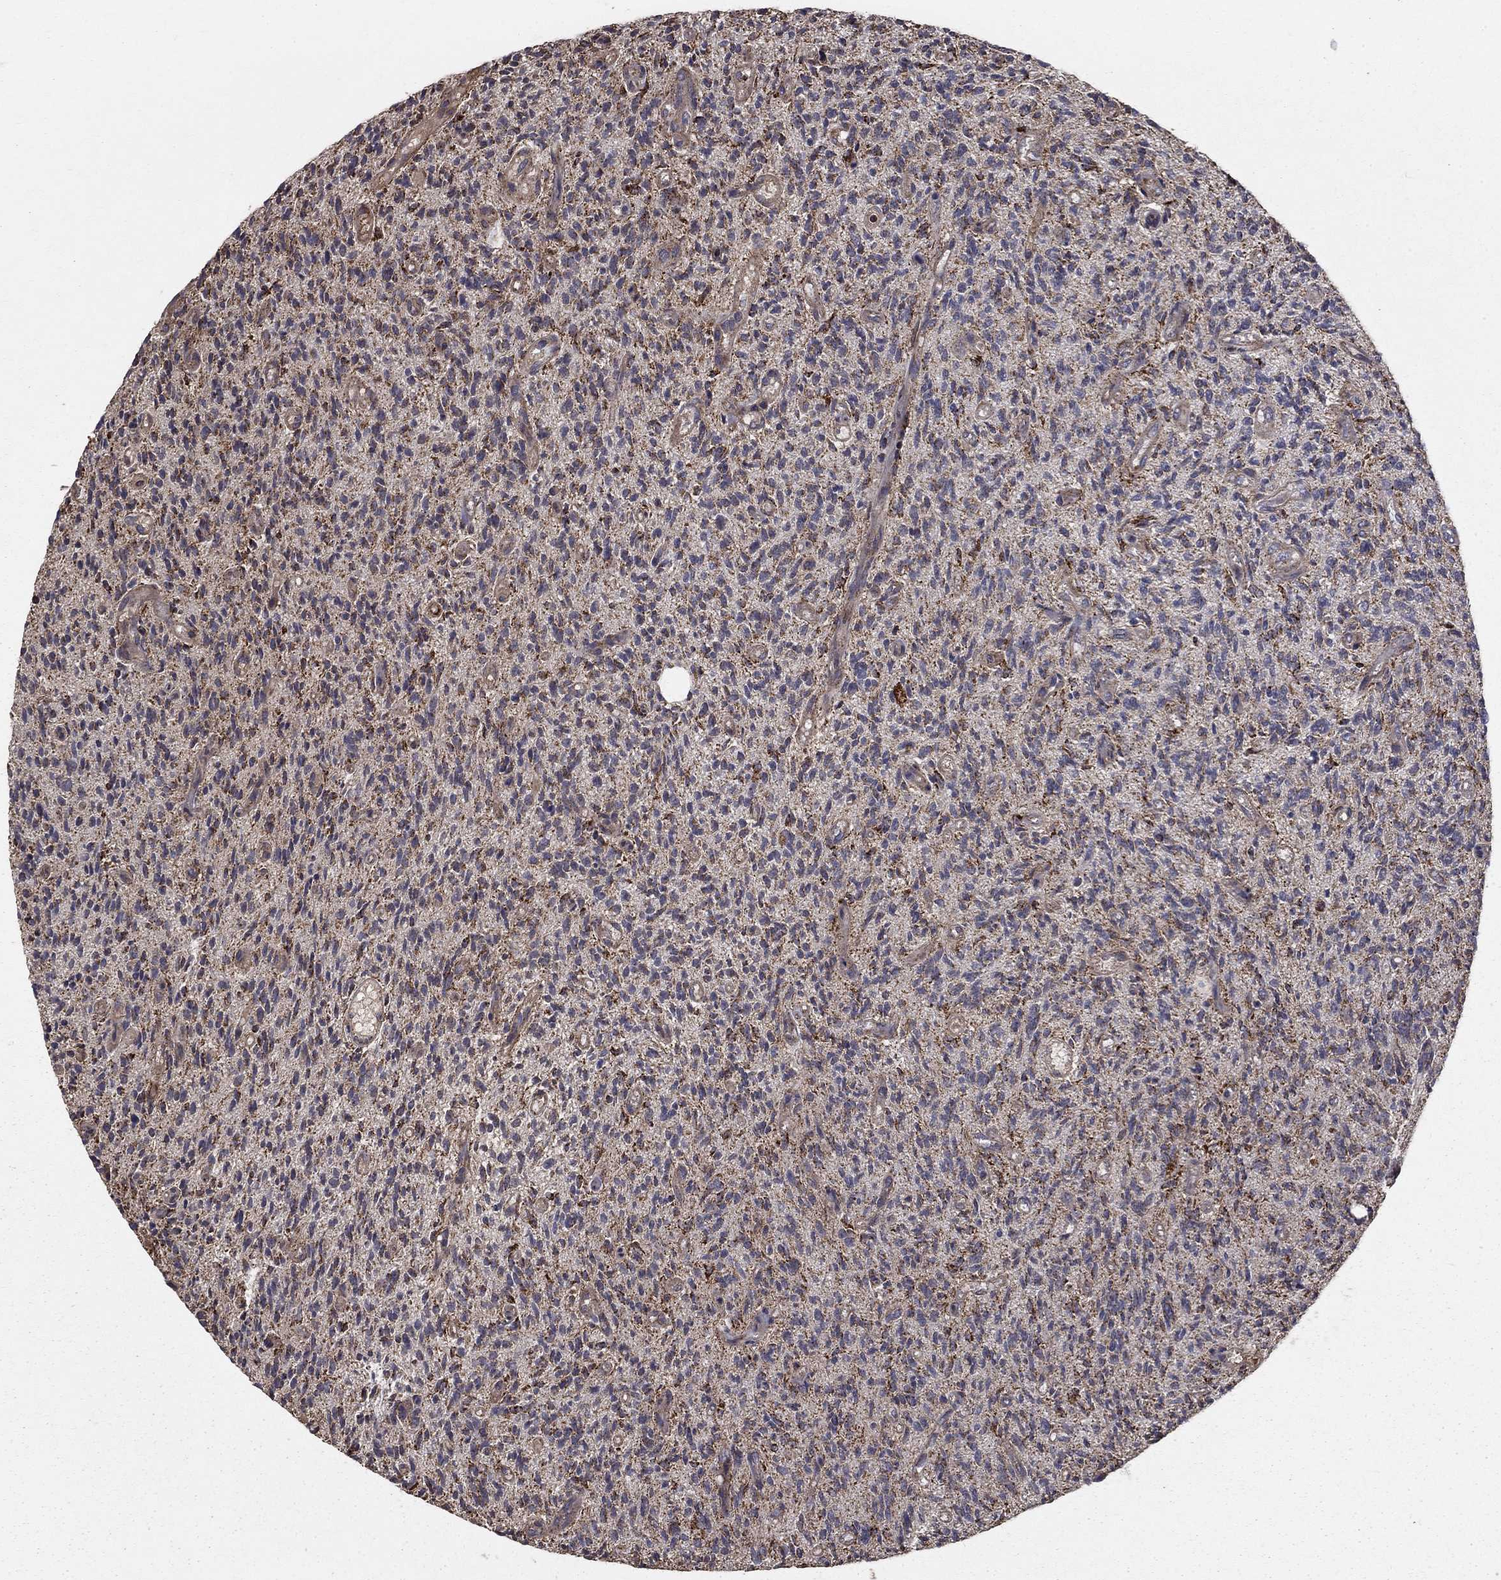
{"staining": {"intensity": "moderate", "quantity": "<25%", "location": "cytoplasmic/membranous"}, "tissue": "glioma", "cell_type": "Tumor cells", "image_type": "cancer", "snomed": [{"axis": "morphology", "description": "Glioma, malignant, High grade"}, {"axis": "topography", "description": "Brain"}], "caption": "Glioma stained with DAB (3,3'-diaminobenzidine) immunohistochemistry displays low levels of moderate cytoplasmic/membranous staining in approximately <25% of tumor cells.", "gene": "ACOT13", "patient": {"sex": "male", "age": 64}}